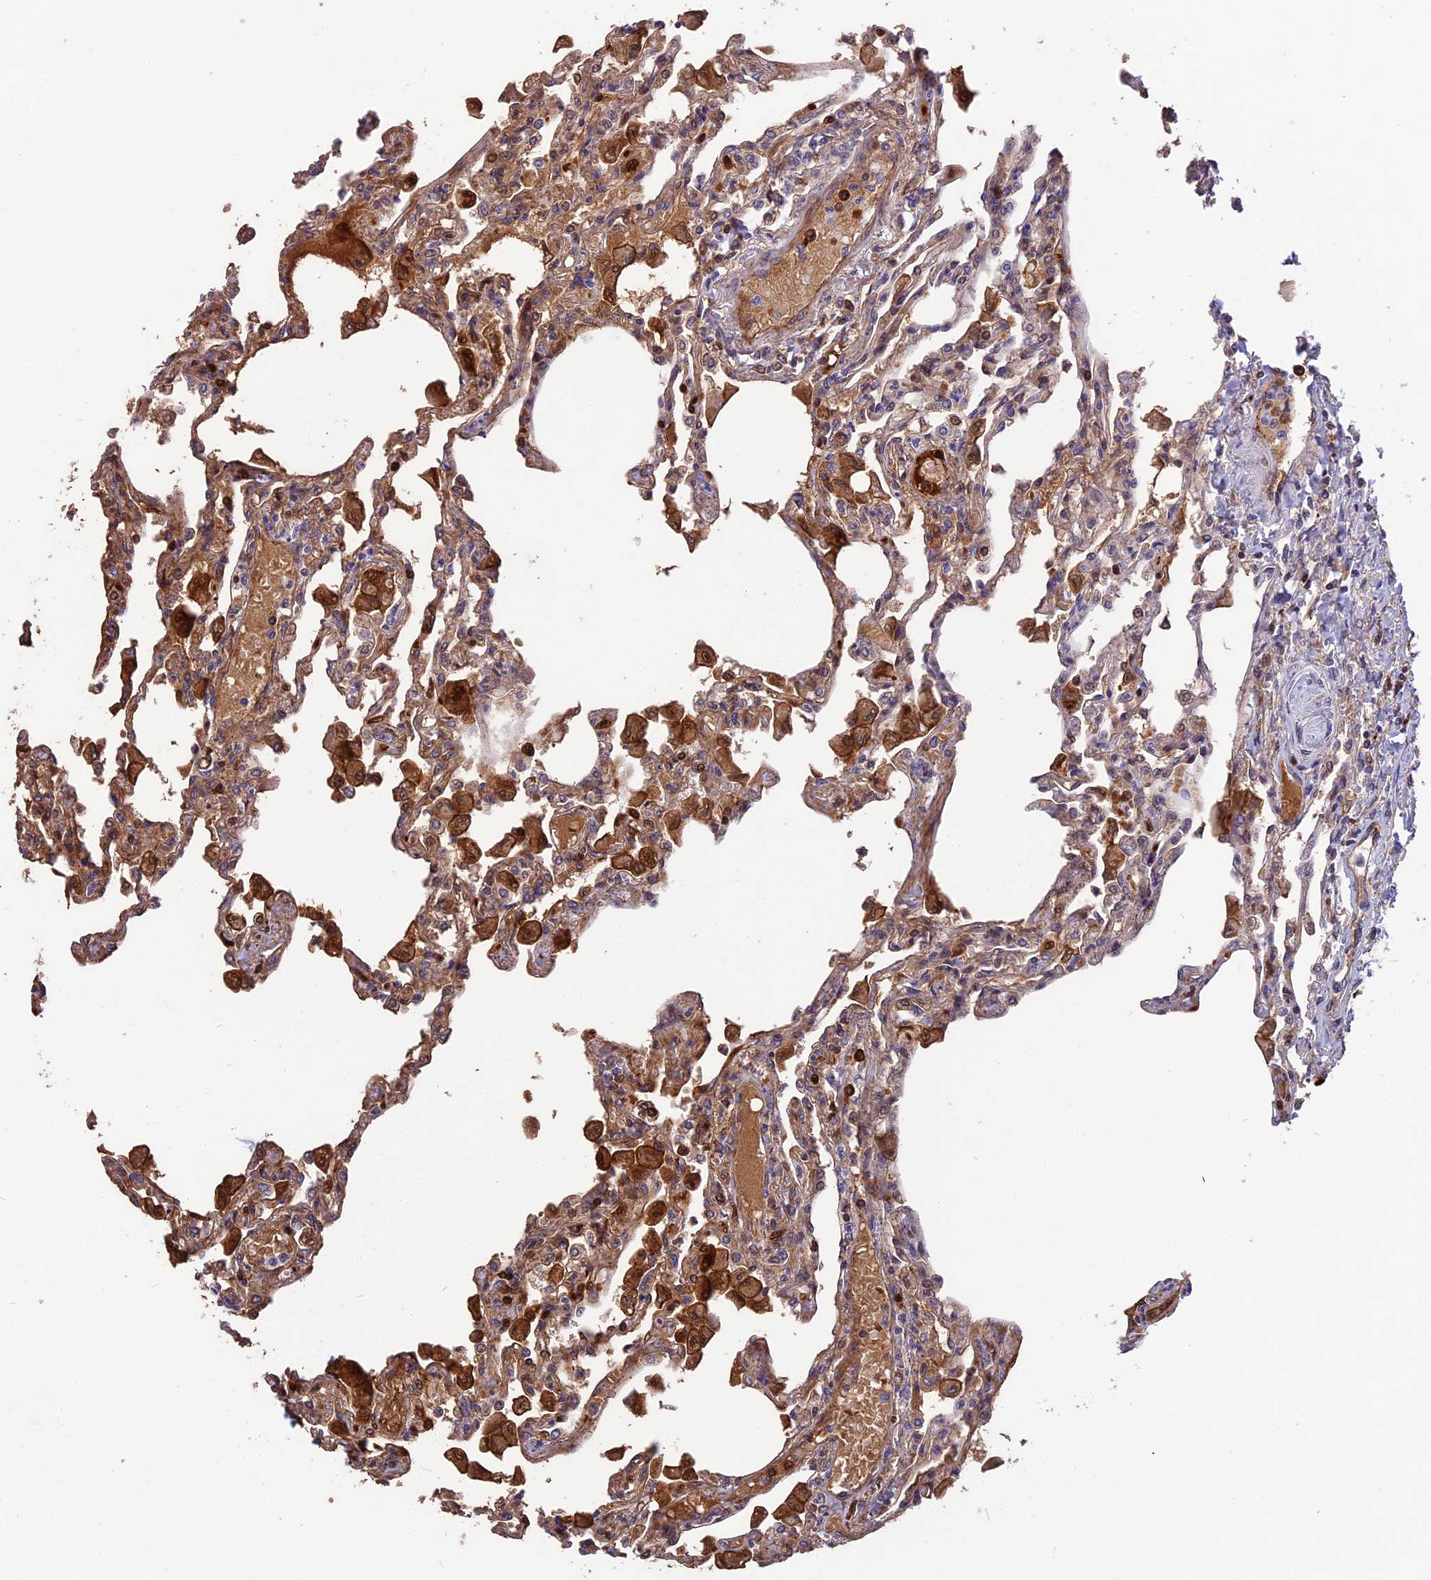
{"staining": {"intensity": "moderate", "quantity": "<25%", "location": "cytoplasmic/membranous"}, "tissue": "lung", "cell_type": "Alveolar cells", "image_type": "normal", "snomed": [{"axis": "morphology", "description": "Normal tissue, NOS"}, {"axis": "topography", "description": "Bronchus"}, {"axis": "topography", "description": "Lung"}], "caption": "Protein positivity by IHC displays moderate cytoplasmic/membranous expression in approximately <25% of alveolar cells in unremarkable lung.", "gene": "MFSD2A", "patient": {"sex": "female", "age": 49}}